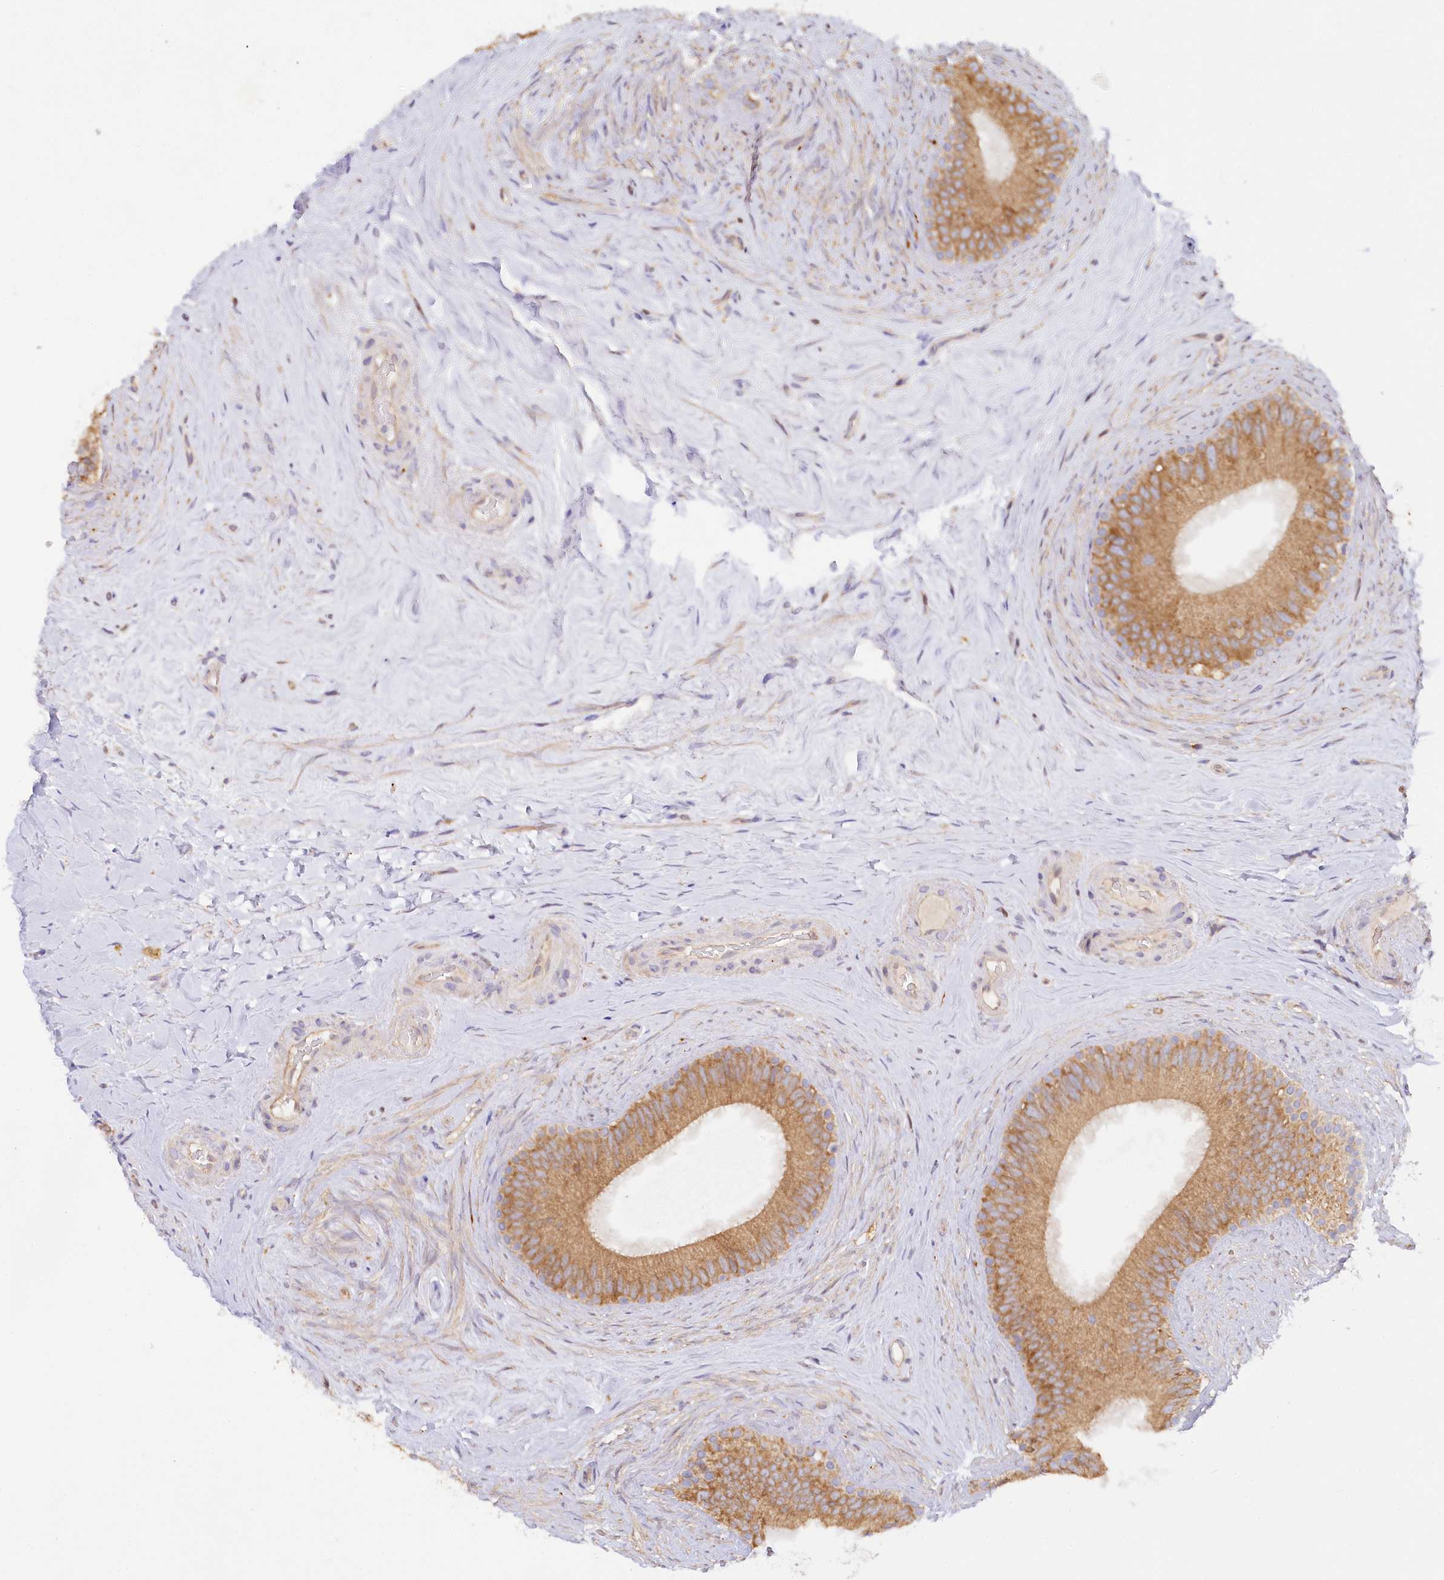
{"staining": {"intensity": "moderate", "quantity": ">75%", "location": "cytoplasmic/membranous"}, "tissue": "epididymis", "cell_type": "Glandular cells", "image_type": "normal", "snomed": [{"axis": "morphology", "description": "Normal tissue, NOS"}, {"axis": "topography", "description": "Epididymis"}], "caption": "High-power microscopy captured an IHC photomicrograph of unremarkable epididymis, revealing moderate cytoplasmic/membranous expression in about >75% of glandular cells.", "gene": "PAIP2", "patient": {"sex": "male", "age": 84}}